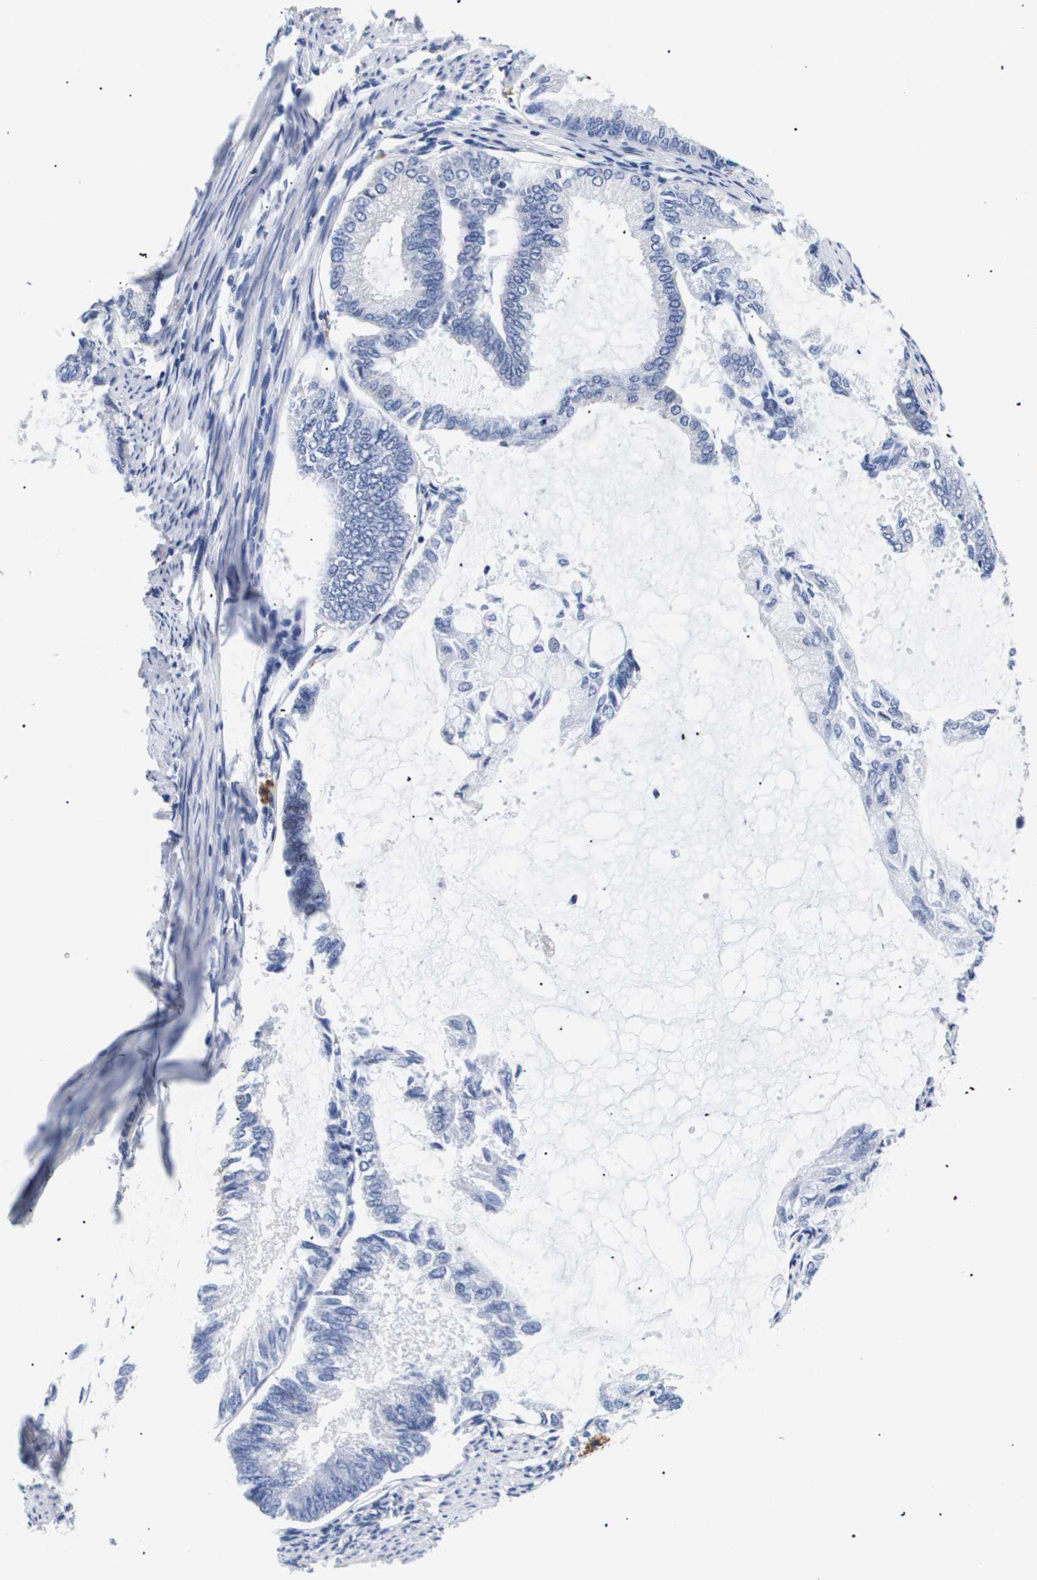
{"staining": {"intensity": "negative", "quantity": "none", "location": "none"}, "tissue": "endometrial cancer", "cell_type": "Tumor cells", "image_type": "cancer", "snomed": [{"axis": "morphology", "description": "Adenocarcinoma, NOS"}, {"axis": "topography", "description": "Endometrium"}], "caption": "Immunohistochemical staining of endometrial cancer (adenocarcinoma) demonstrates no significant positivity in tumor cells.", "gene": "ATP6V0A4", "patient": {"sex": "female", "age": 86}}